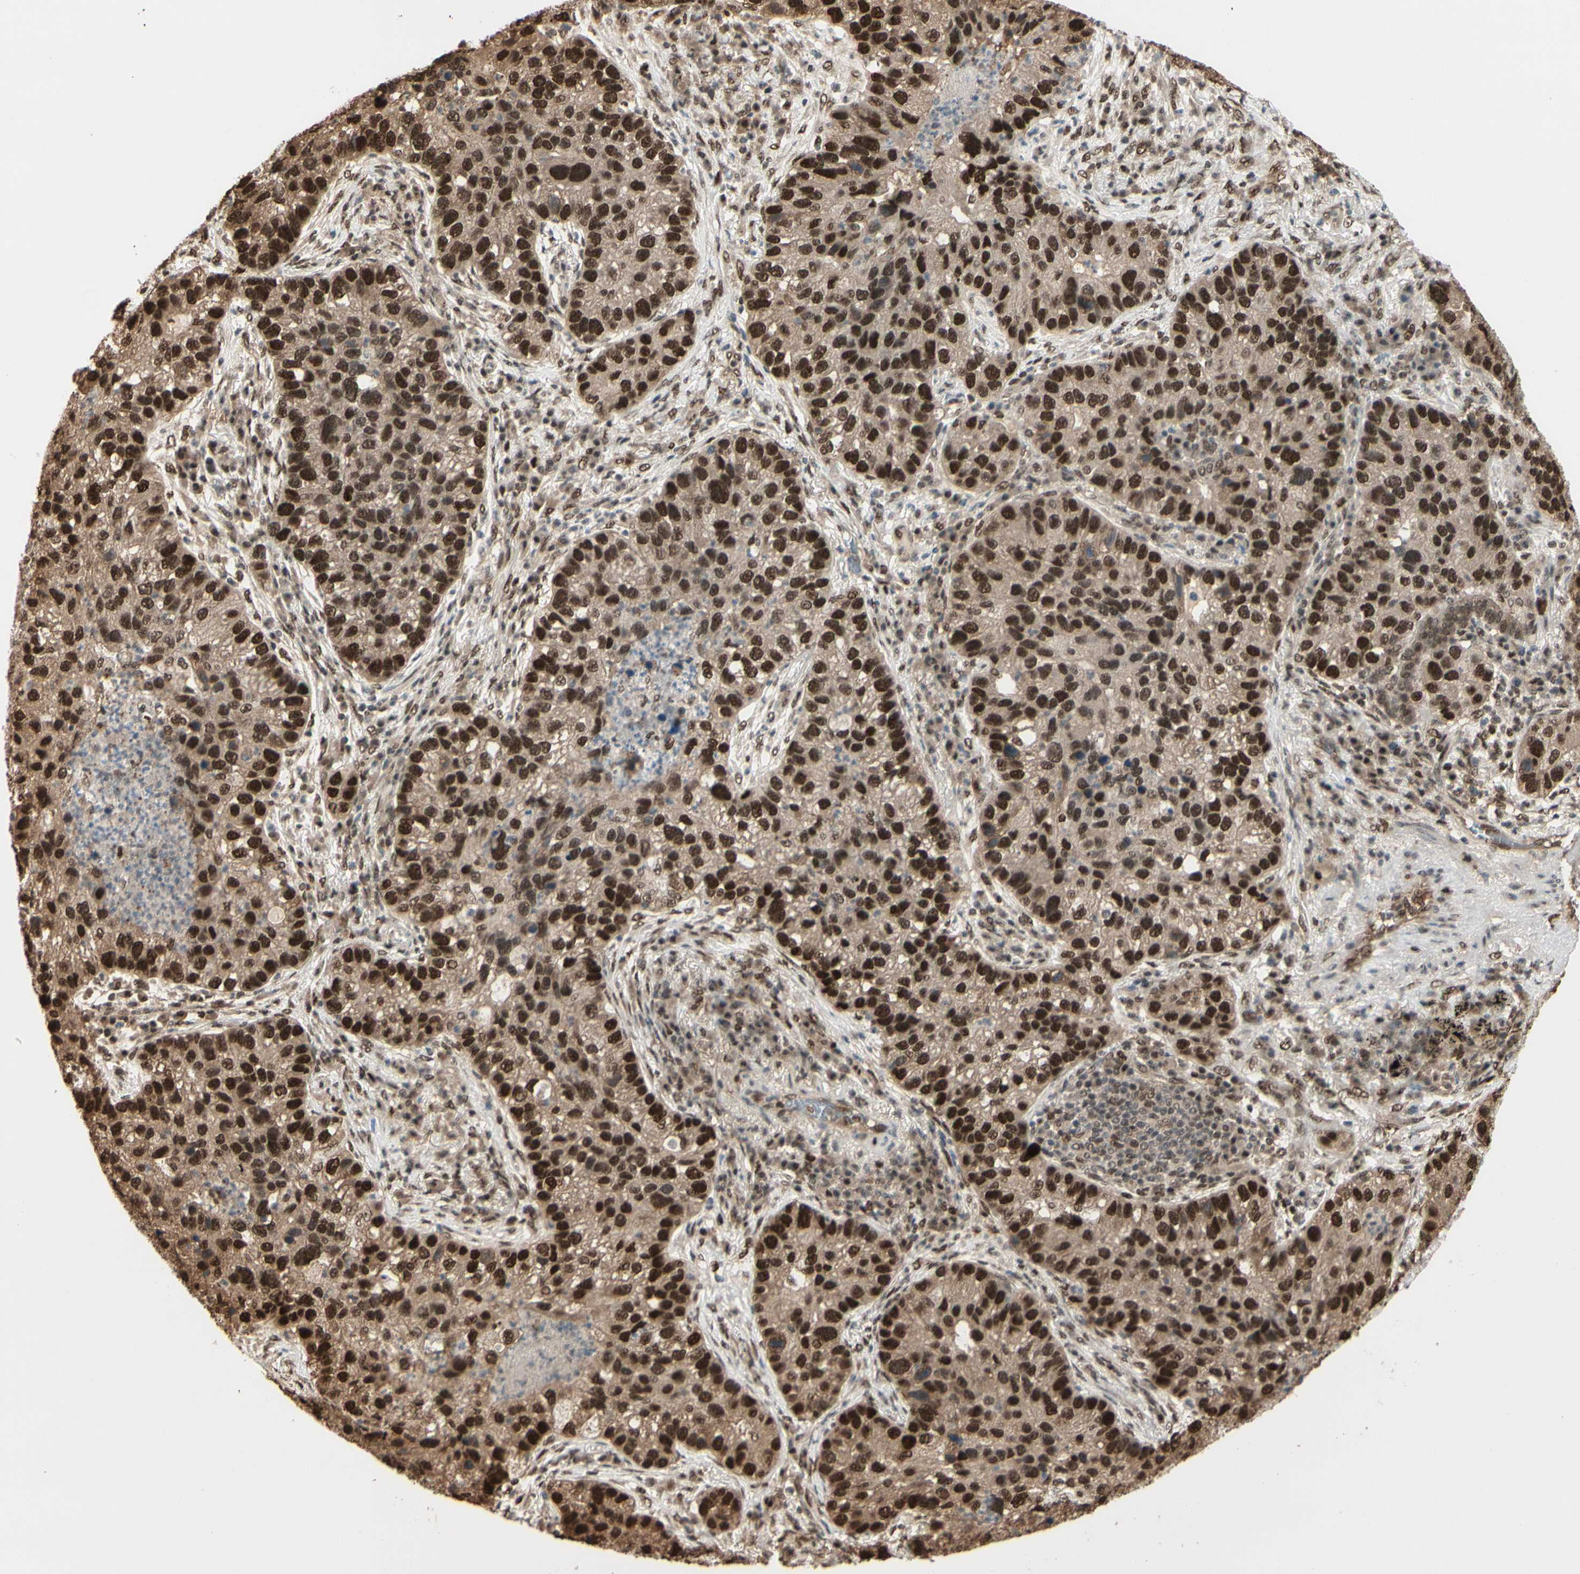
{"staining": {"intensity": "strong", "quantity": ">75%", "location": "cytoplasmic/membranous,nuclear"}, "tissue": "lung cancer", "cell_type": "Tumor cells", "image_type": "cancer", "snomed": [{"axis": "morphology", "description": "Normal tissue, NOS"}, {"axis": "morphology", "description": "Adenocarcinoma, NOS"}, {"axis": "topography", "description": "Bronchus"}, {"axis": "topography", "description": "Lung"}], "caption": "Adenocarcinoma (lung) was stained to show a protein in brown. There is high levels of strong cytoplasmic/membranous and nuclear staining in about >75% of tumor cells.", "gene": "HSF1", "patient": {"sex": "male", "age": 54}}